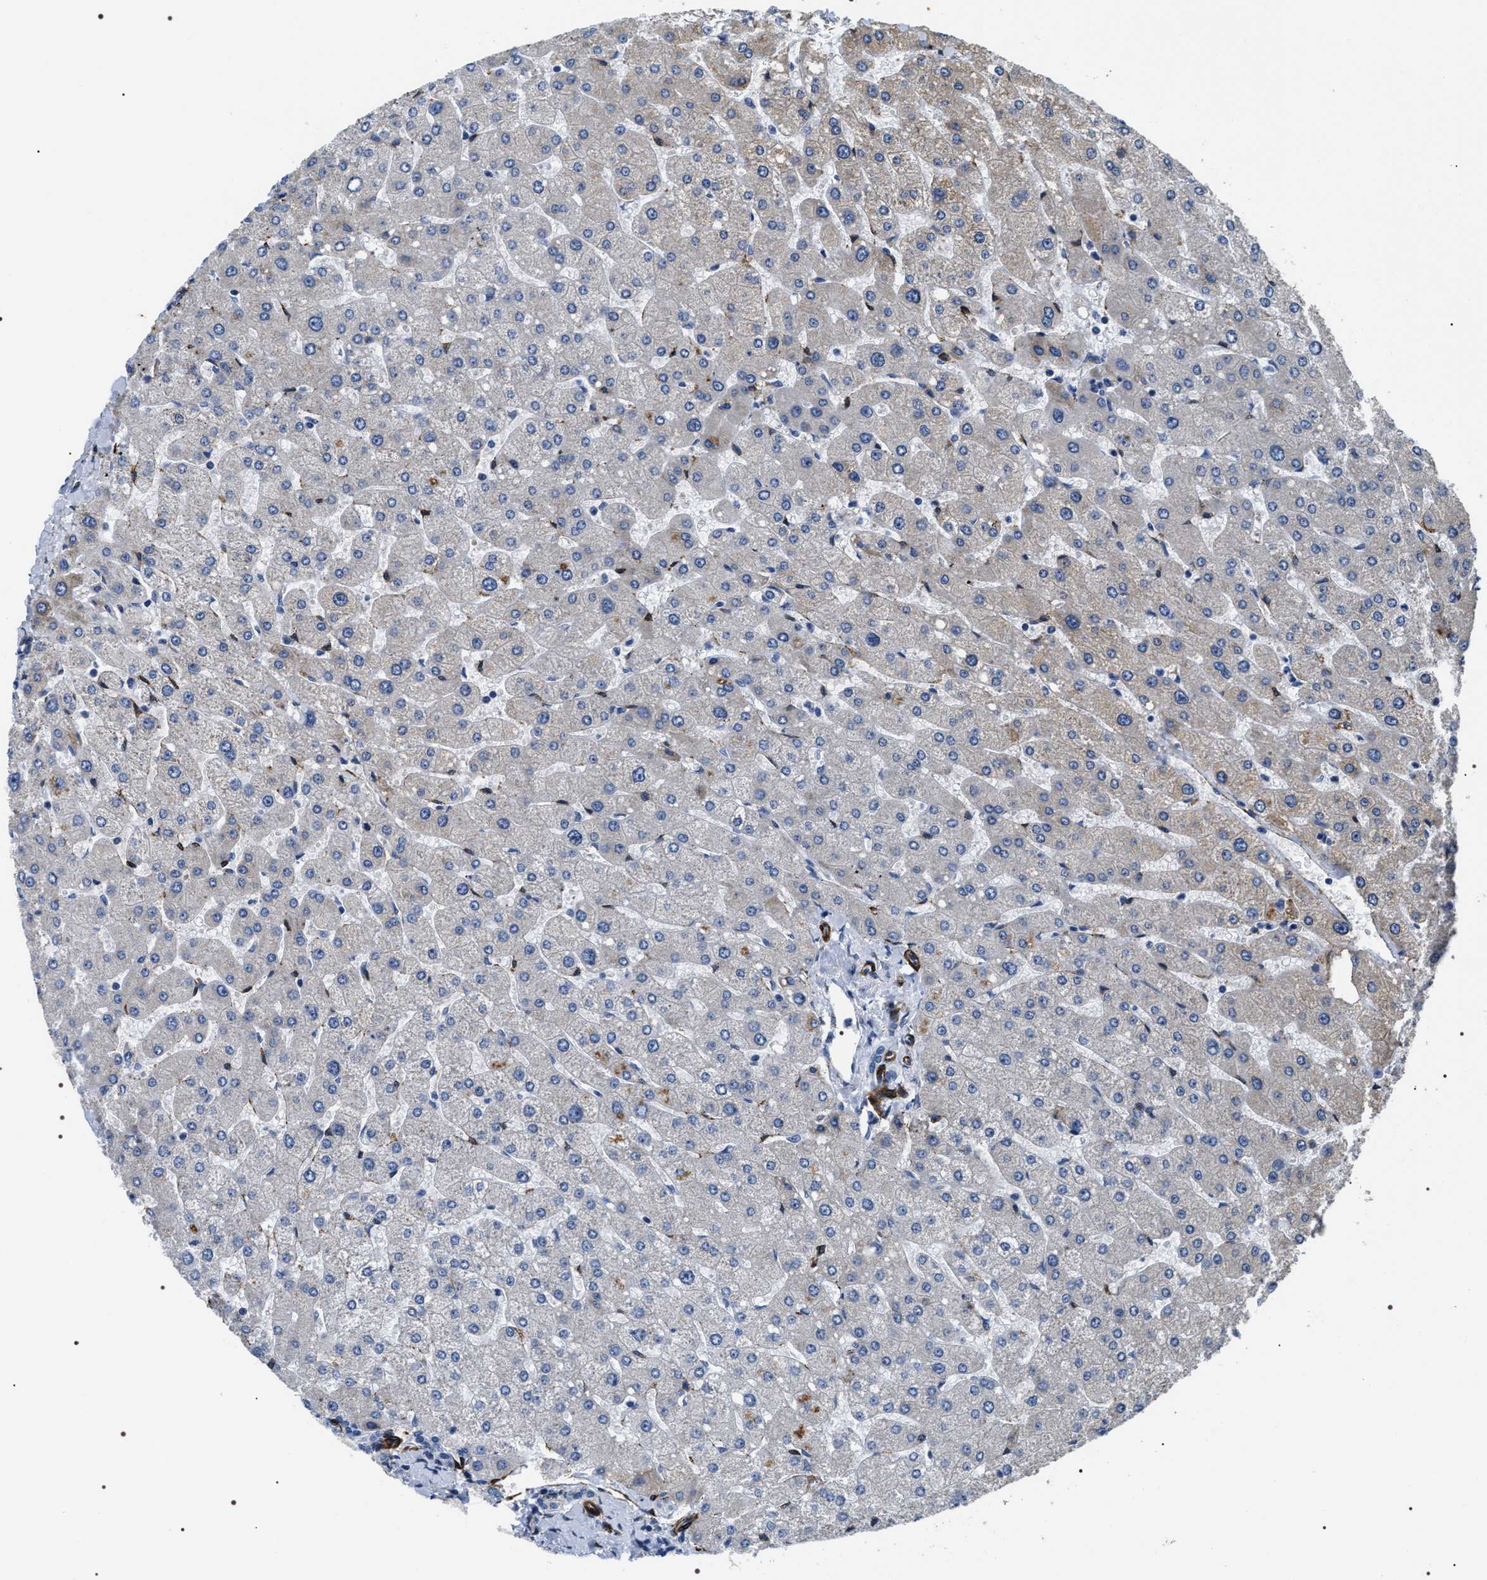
{"staining": {"intensity": "negative", "quantity": "none", "location": "none"}, "tissue": "liver", "cell_type": "Cholangiocytes", "image_type": "normal", "snomed": [{"axis": "morphology", "description": "Normal tissue, NOS"}, {"axis": "topography", "description": "Liver"}], "caption": "High power microscopy histopathology image of an immunohistochemistry micrograph of normal liver, revealing no significant expression in cholangiocytes.", "gene": "ZC3HAV1L", "patient": {"sex": "male", "age": 55}}